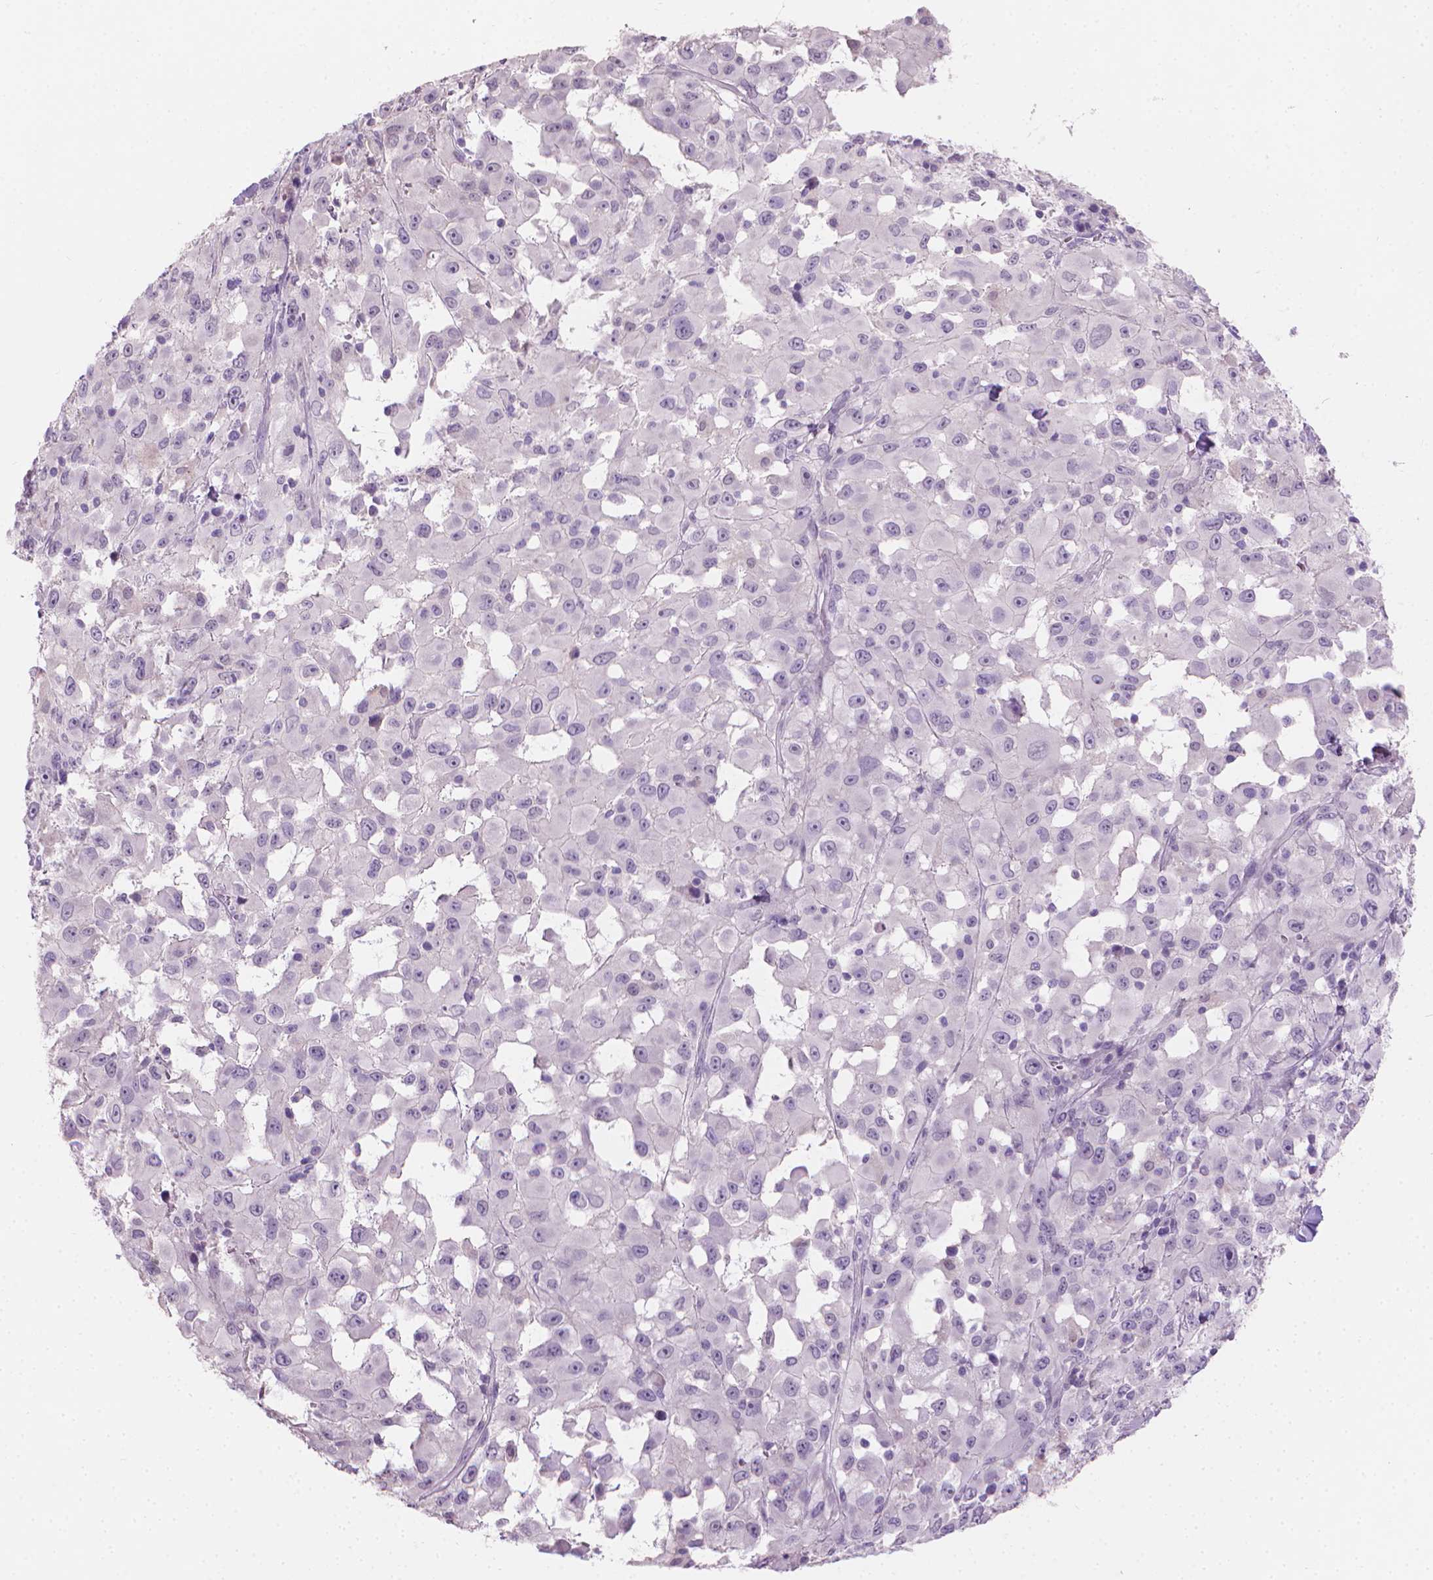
{"staining": {"intensity": "negative", "quantity": "none", "location": "none"}, "tissue": "melanoma", "cell_type": "Tumor cells", "image_type": "cancer", "snomed": [{"axis": "morphology", "description": "Malignant melanoma, Metastatic site"}, {"axis": "topography", "description": "Lymph node"}], "caption": "The photomicrograph reveals no staining of tumor cells in malignant melanoma (metastatic site).", "gene": "GSDMA", "patient": {"sex": "male", "age": 50}}